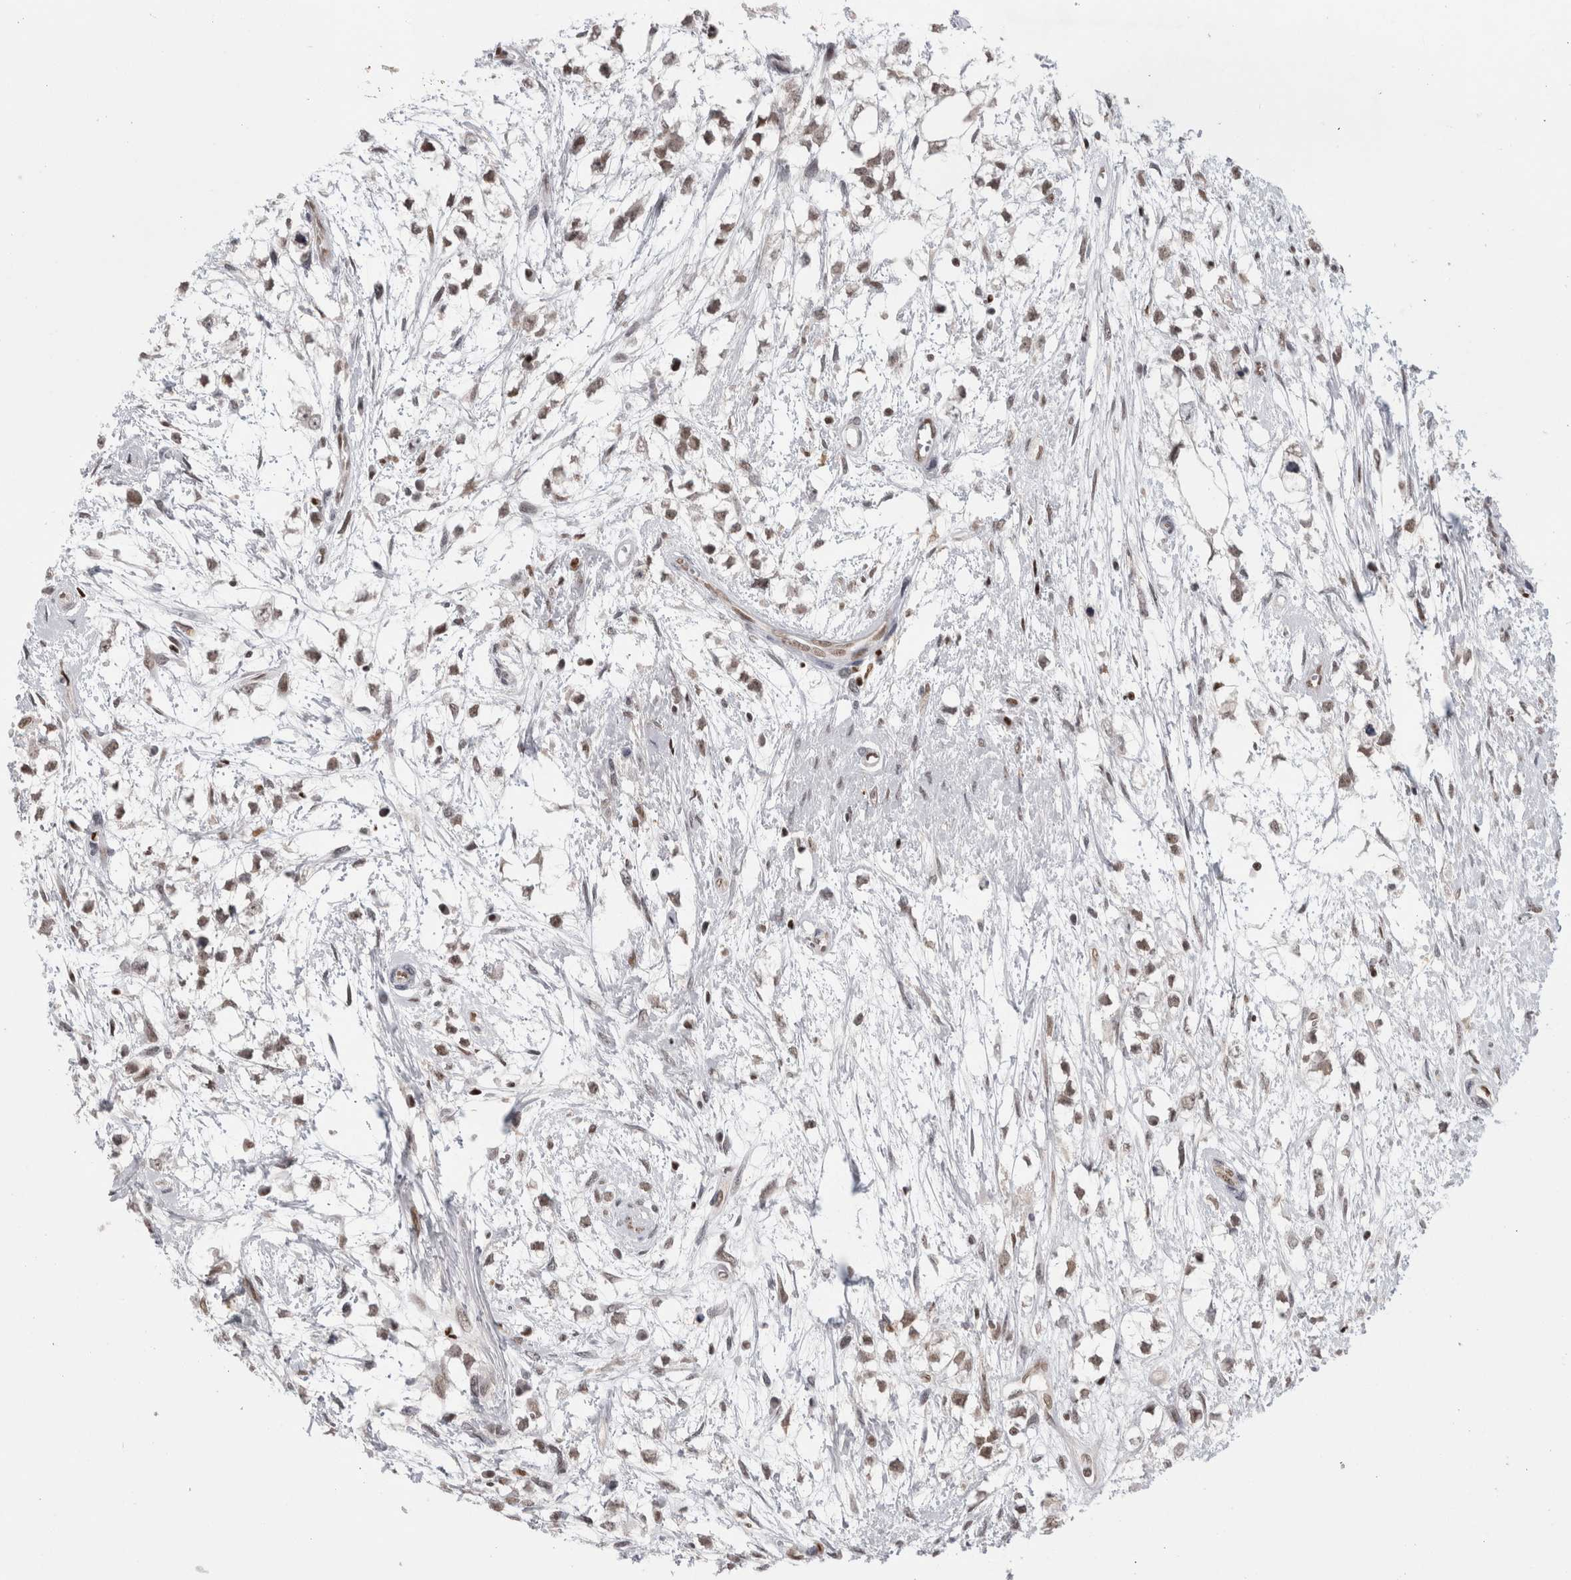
{"staining": {"intensity": "weak", "quantity": ">75%", "location": "nuclear"}, "tissue": "testis cancer", "cell_type": "Tumor cells", "image_type": "cancer", "snomed": [{"axis": "morphology", "description": "Seminoma, NOS"}, {"axis": "morphology", "description": "Carcinoma, Embryonal, NOS"}, {"axis": "topography", "description": "Testis"}], "caption": "DAB (3,3'-diaminobenzidine) immunohistochemical staining of seminoma (testis) reveals weak nuclear protein expression in about >75% of tumor cells.", "gene": "SRARP", "patient": {"sex": "male", "age": 51}}